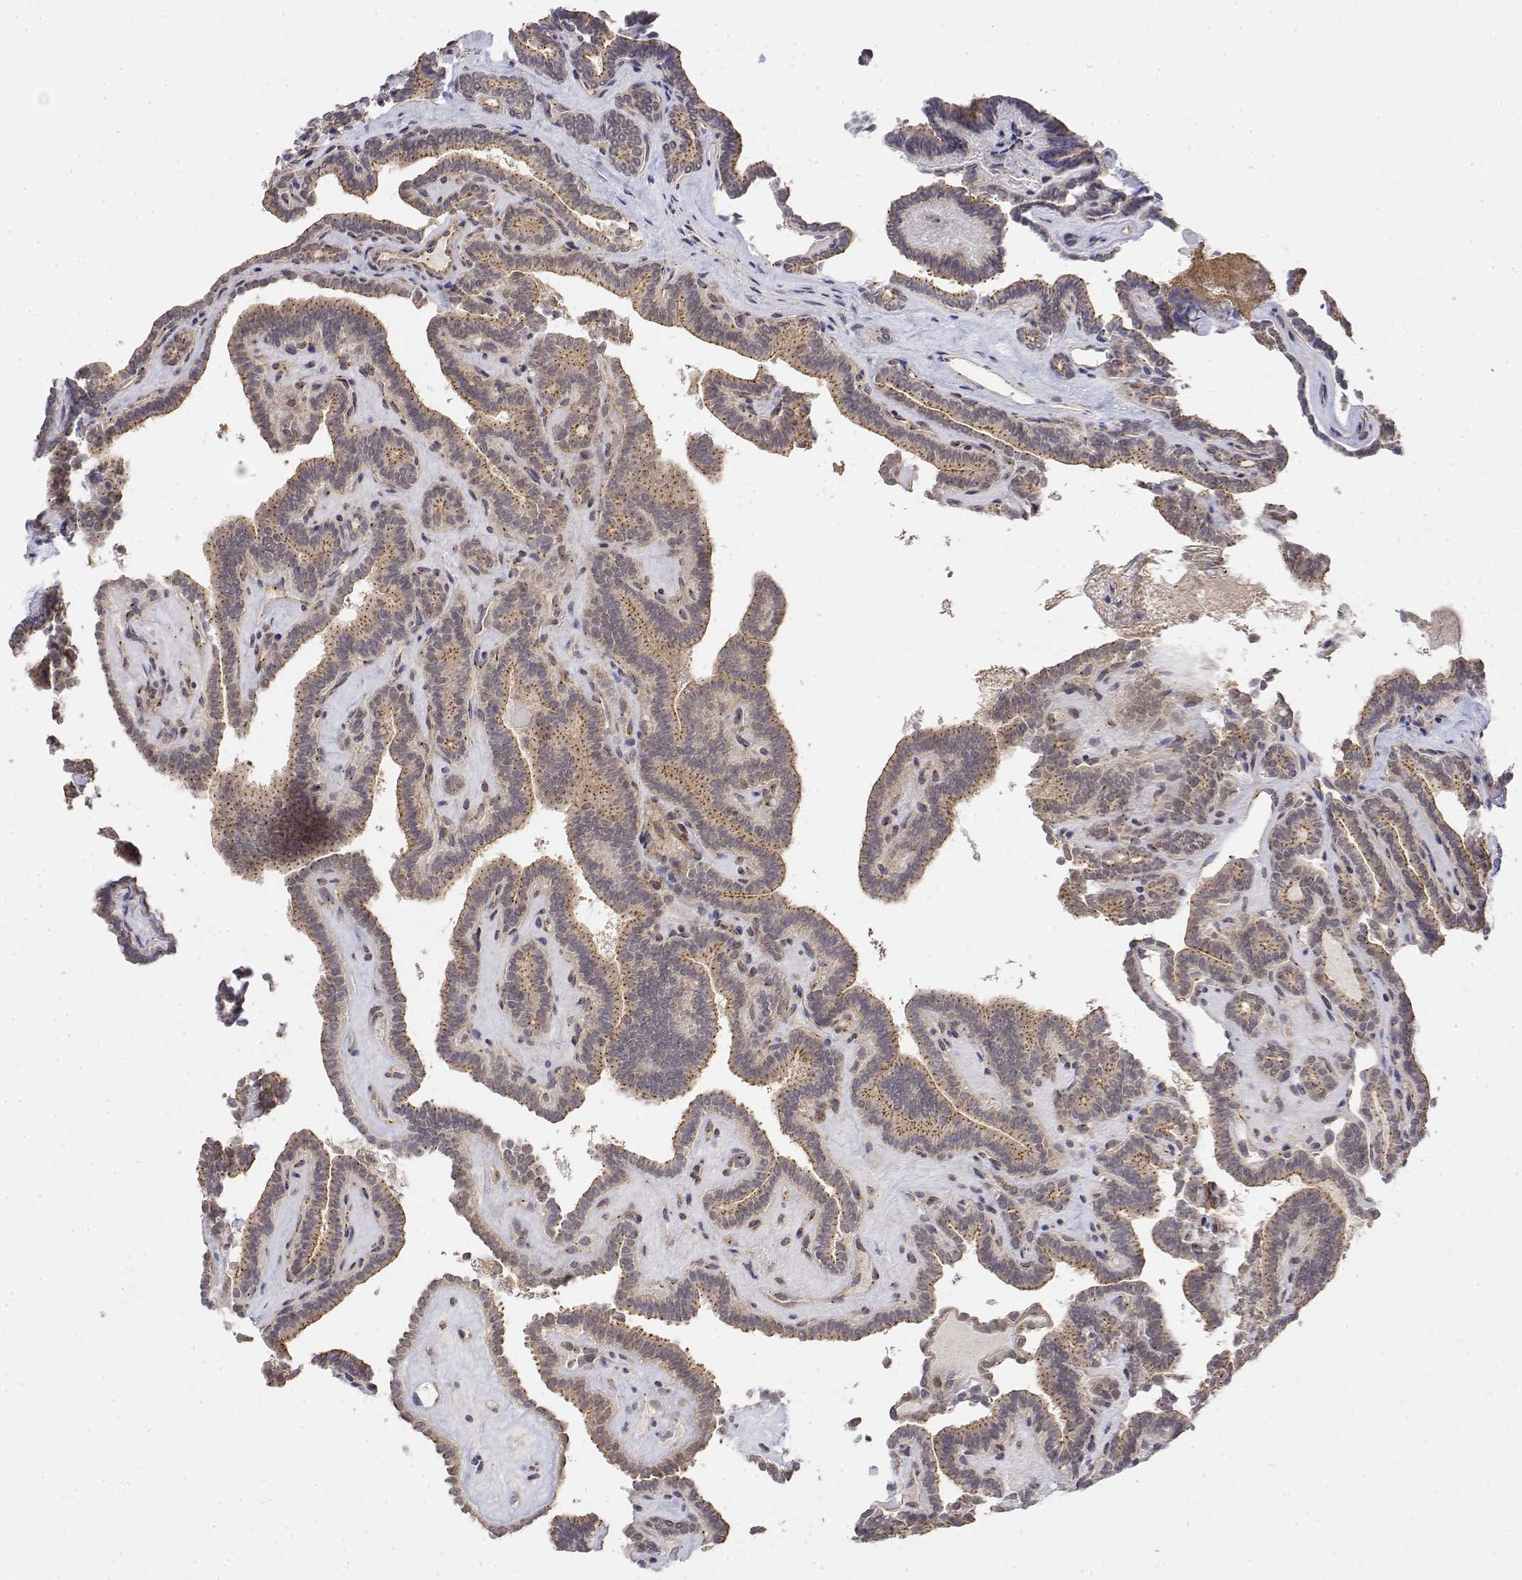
{"staining": {"intensity": "moderate", "quantity": ">75%", "location": "cytoplasmic/membranous"}, "tissue": "thyroid cancer", "cell_type": "Tumor cells", "image_type": "cancer", "snomed": [{"axis": "morphology", "description": "Papillary adenocarcinoma, NOS"}, {"axis": "topography", "description": "Thyroid gland"}], "caption": "There is medium levels of moderate cytoplasmic/membranous positivity in tumor cells of papillary adenocarcinoma (thyroid), as demonstrated by immunohistochemical staining (brown color).", "gene": "PACSIN2", "patient": {"sex": "female", "age": 21}}